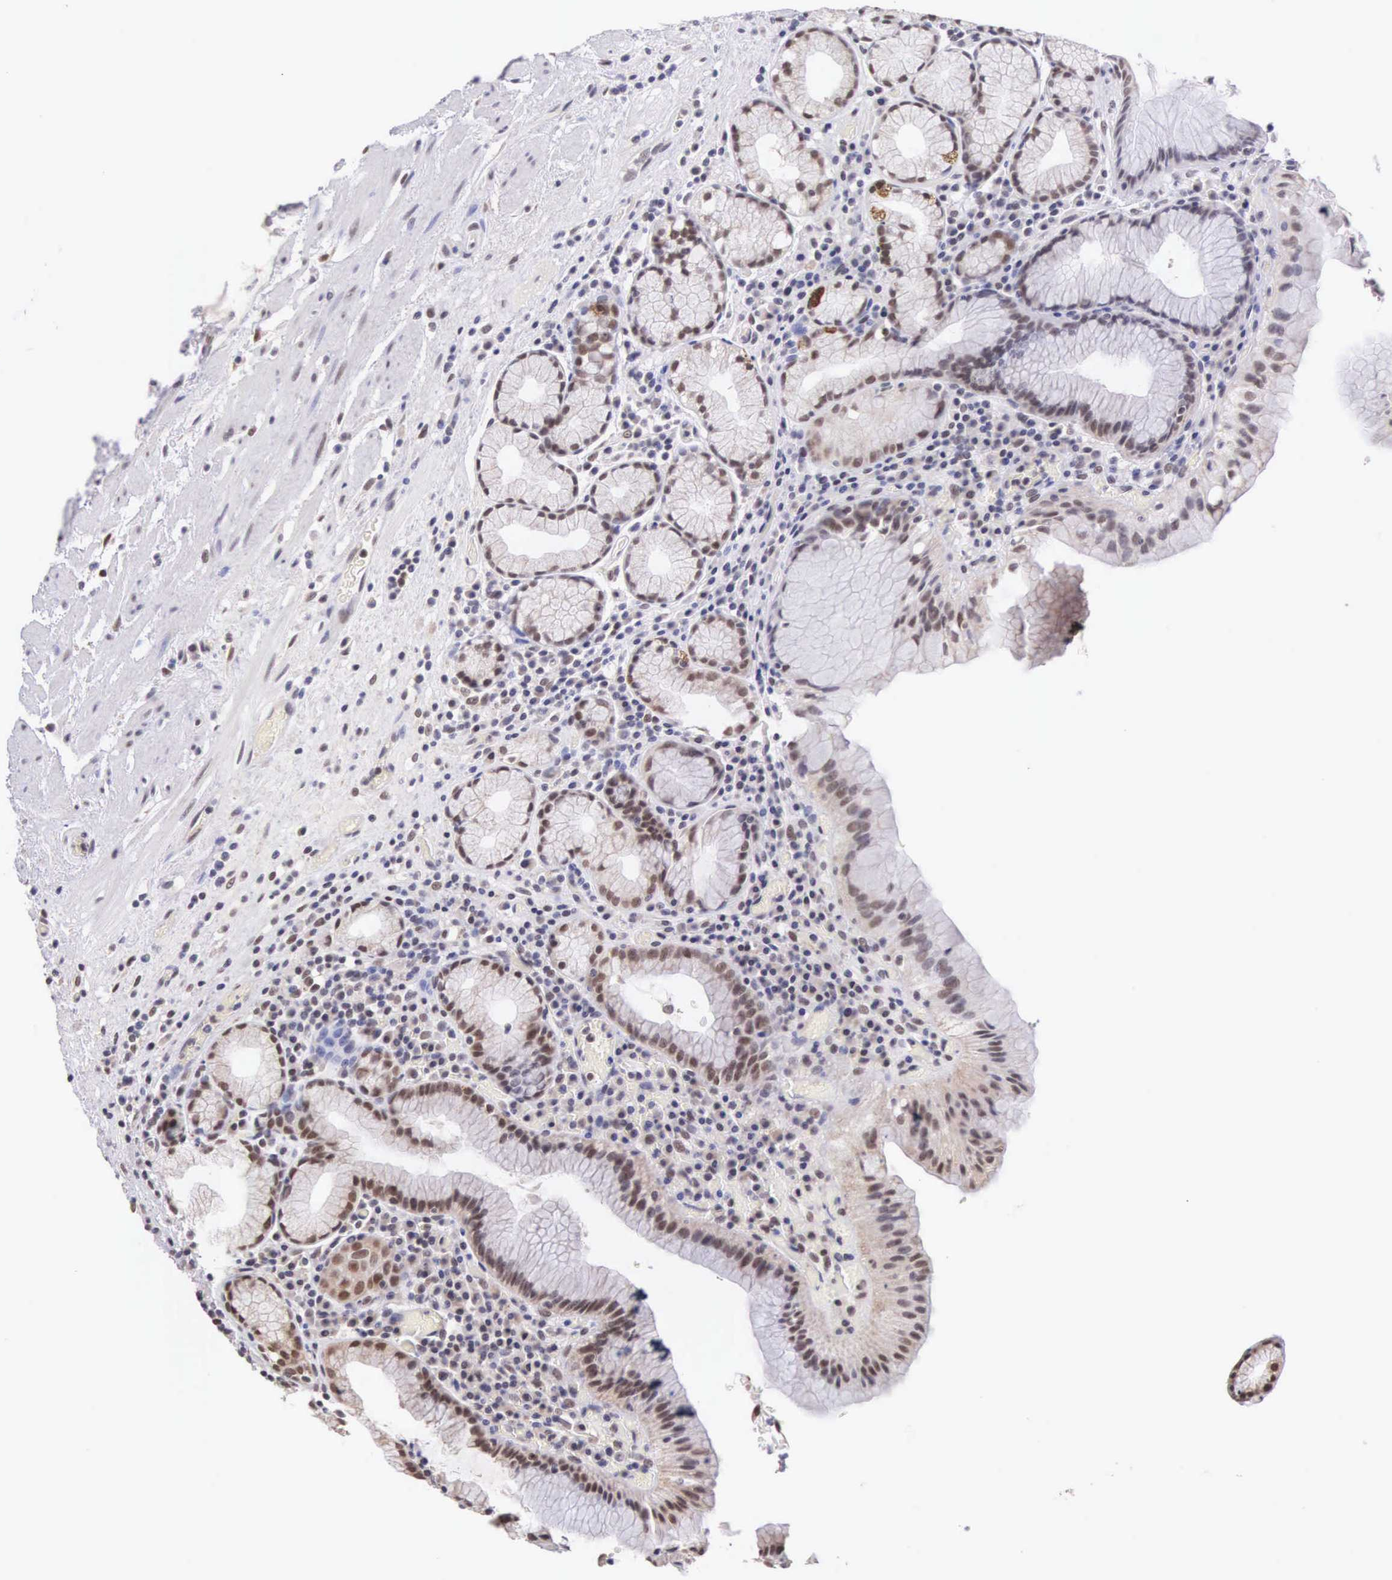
{"staining": {"intensity": "moderate", "quantity": "25%-75%", "location": "nuclear"}, "tissue": "stomach", "cell_type": "Glandular cells", "image_type": "normal", "snomed": [{"axis": "morphology", "description": "Normal tissue, NOS"}, {"axis": "topography", "description": "Stomach, lower"}, {"axis": "topography", "description": "Duodenum"}], "caption": "The image exhibits immunohistochemical staining of unremarkable stomach. There is moderate nuclear positivity is seen in about 25%-75% of glandular cells. (DAB = brown stain, brightfield microscopy at high magnification).", "gene": "HMGXB4", "patient": {"sex": "male", "age": 84}}